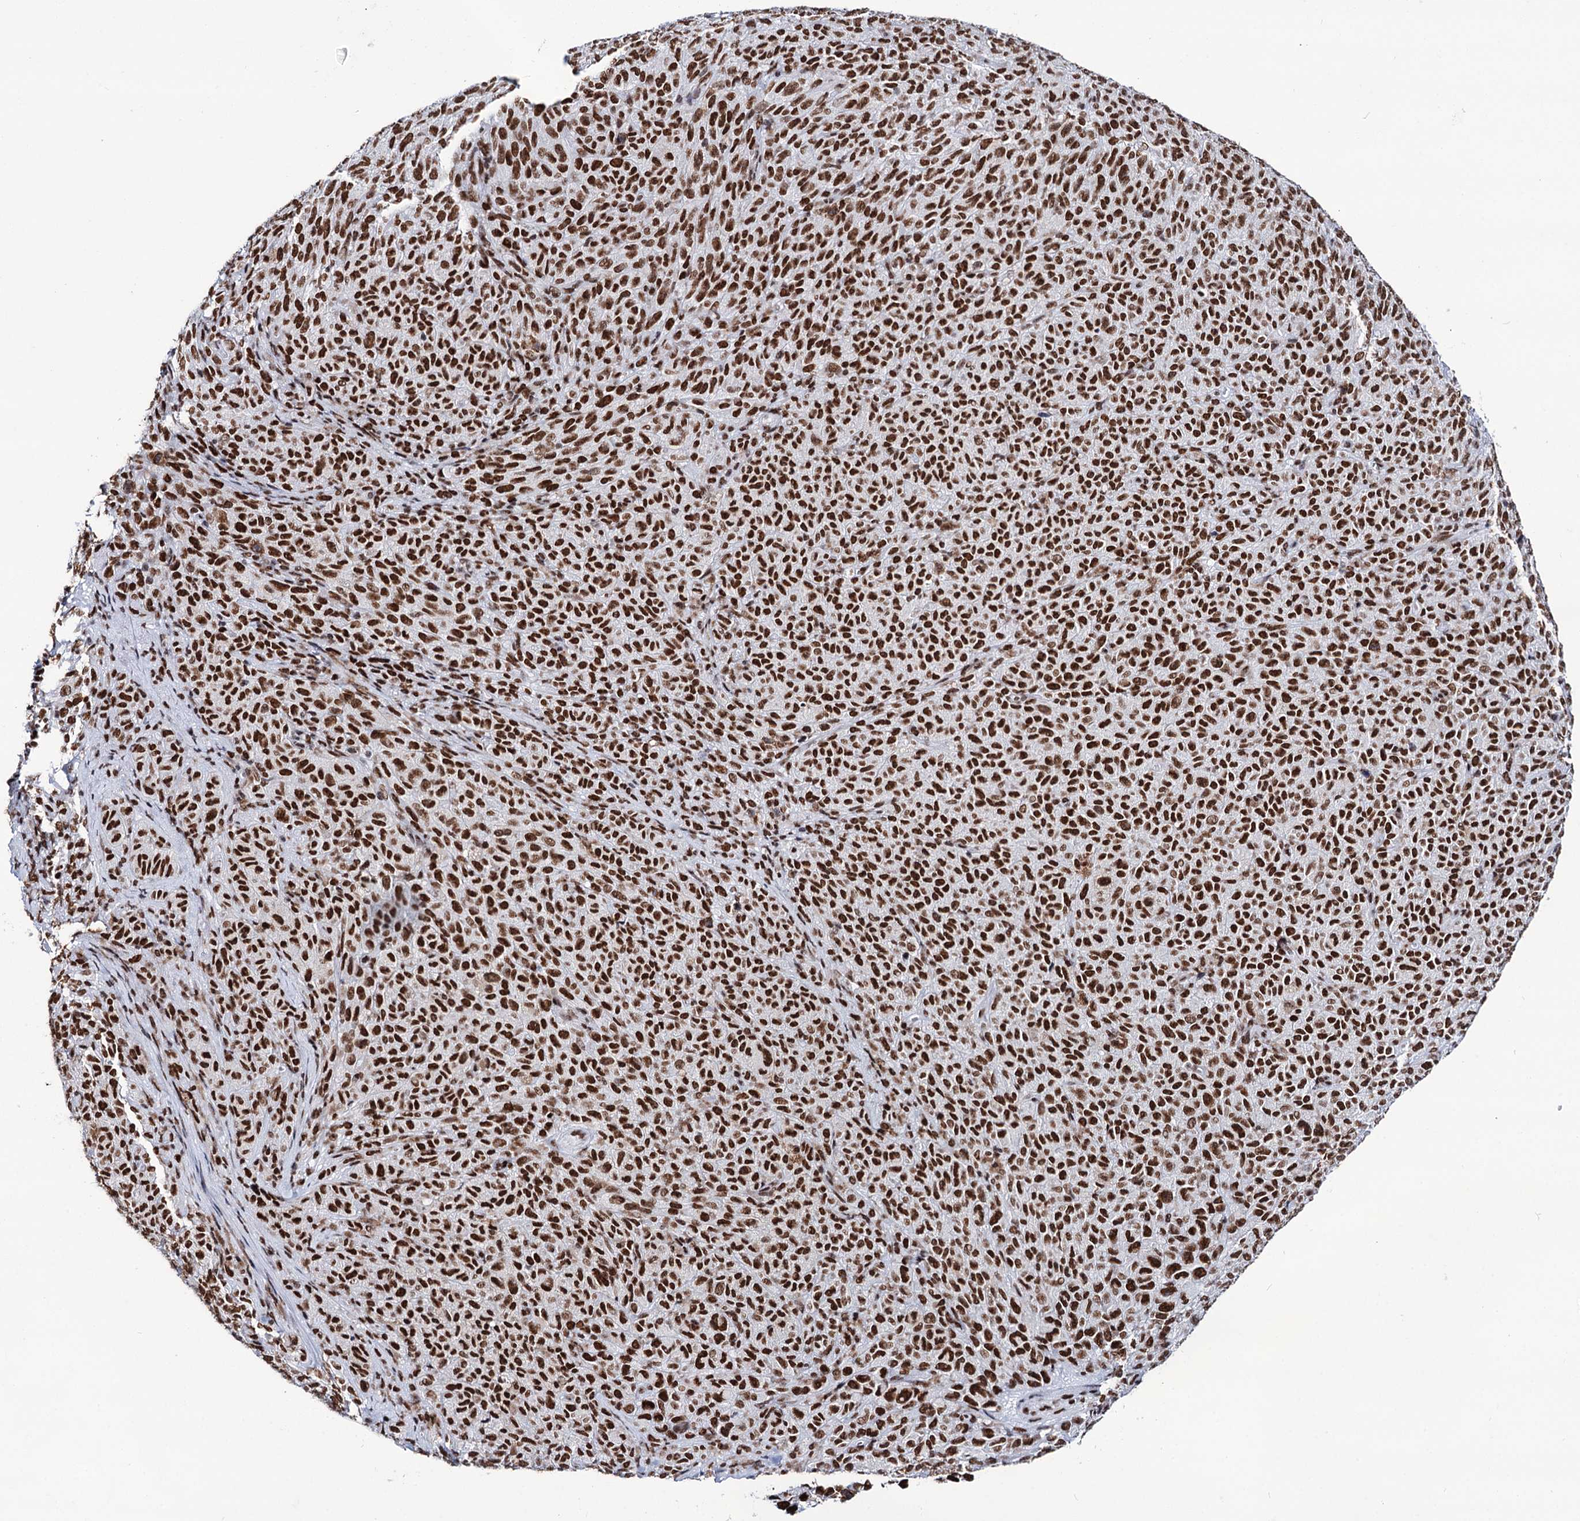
{"staining": {"intensity": "strong", "quantity": ">75%", "location": "nuclear"}, "tissue": "melanoma", "cell_type": "Tumor cells", "image_type": "cancer", "snomed": [{"axis": "morphology", "description": "Malignant melanoma, NOS"}, {"axis": "topography", "description": "Skin"}], "caption": "DAB (3,3'-diaminobenzidine) immunohistochemical staining of malignant melanoma reveals strong nuclear protein staining in approximately >75% of tumor cells.", "gene": "MATR3", "patient": {"sex": "female", "age": 82}}